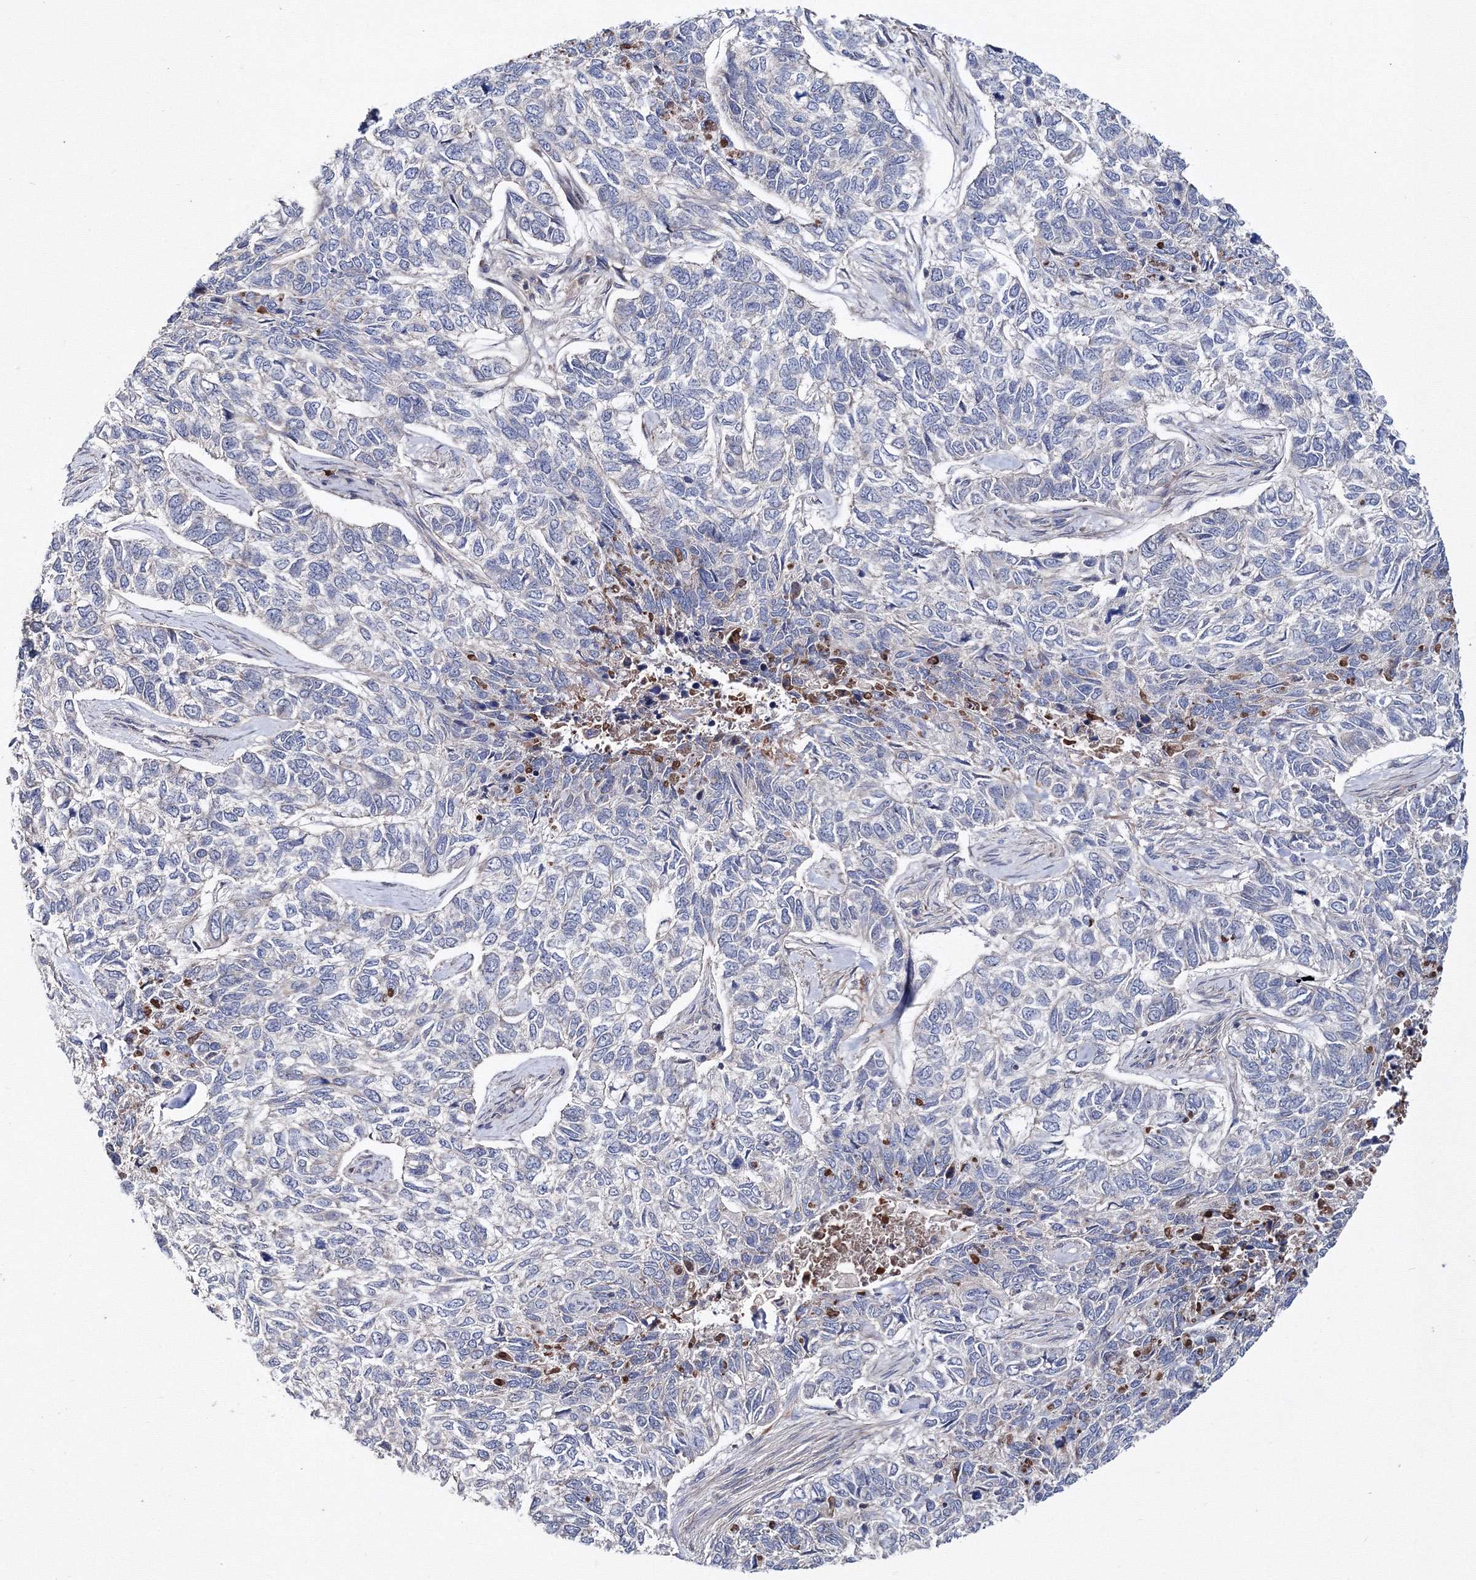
{"staining": {"intensity": "negative", "quantity": "none", "location": "none"}, "tissue": "skin cancer", "cell_type": "Tumor cells", "image_type": "cancer", "snomed": [{"axis": "morphology", "description": "Basal cell carcinoma"}, {"axis": "topography", "description": "Skin"}], "caption": "Tumor cells show no significant expression in basal cell carcinoma (skin).", "gene": "PPP2R2B", "patient": {"sex": "female", "age": 65}}